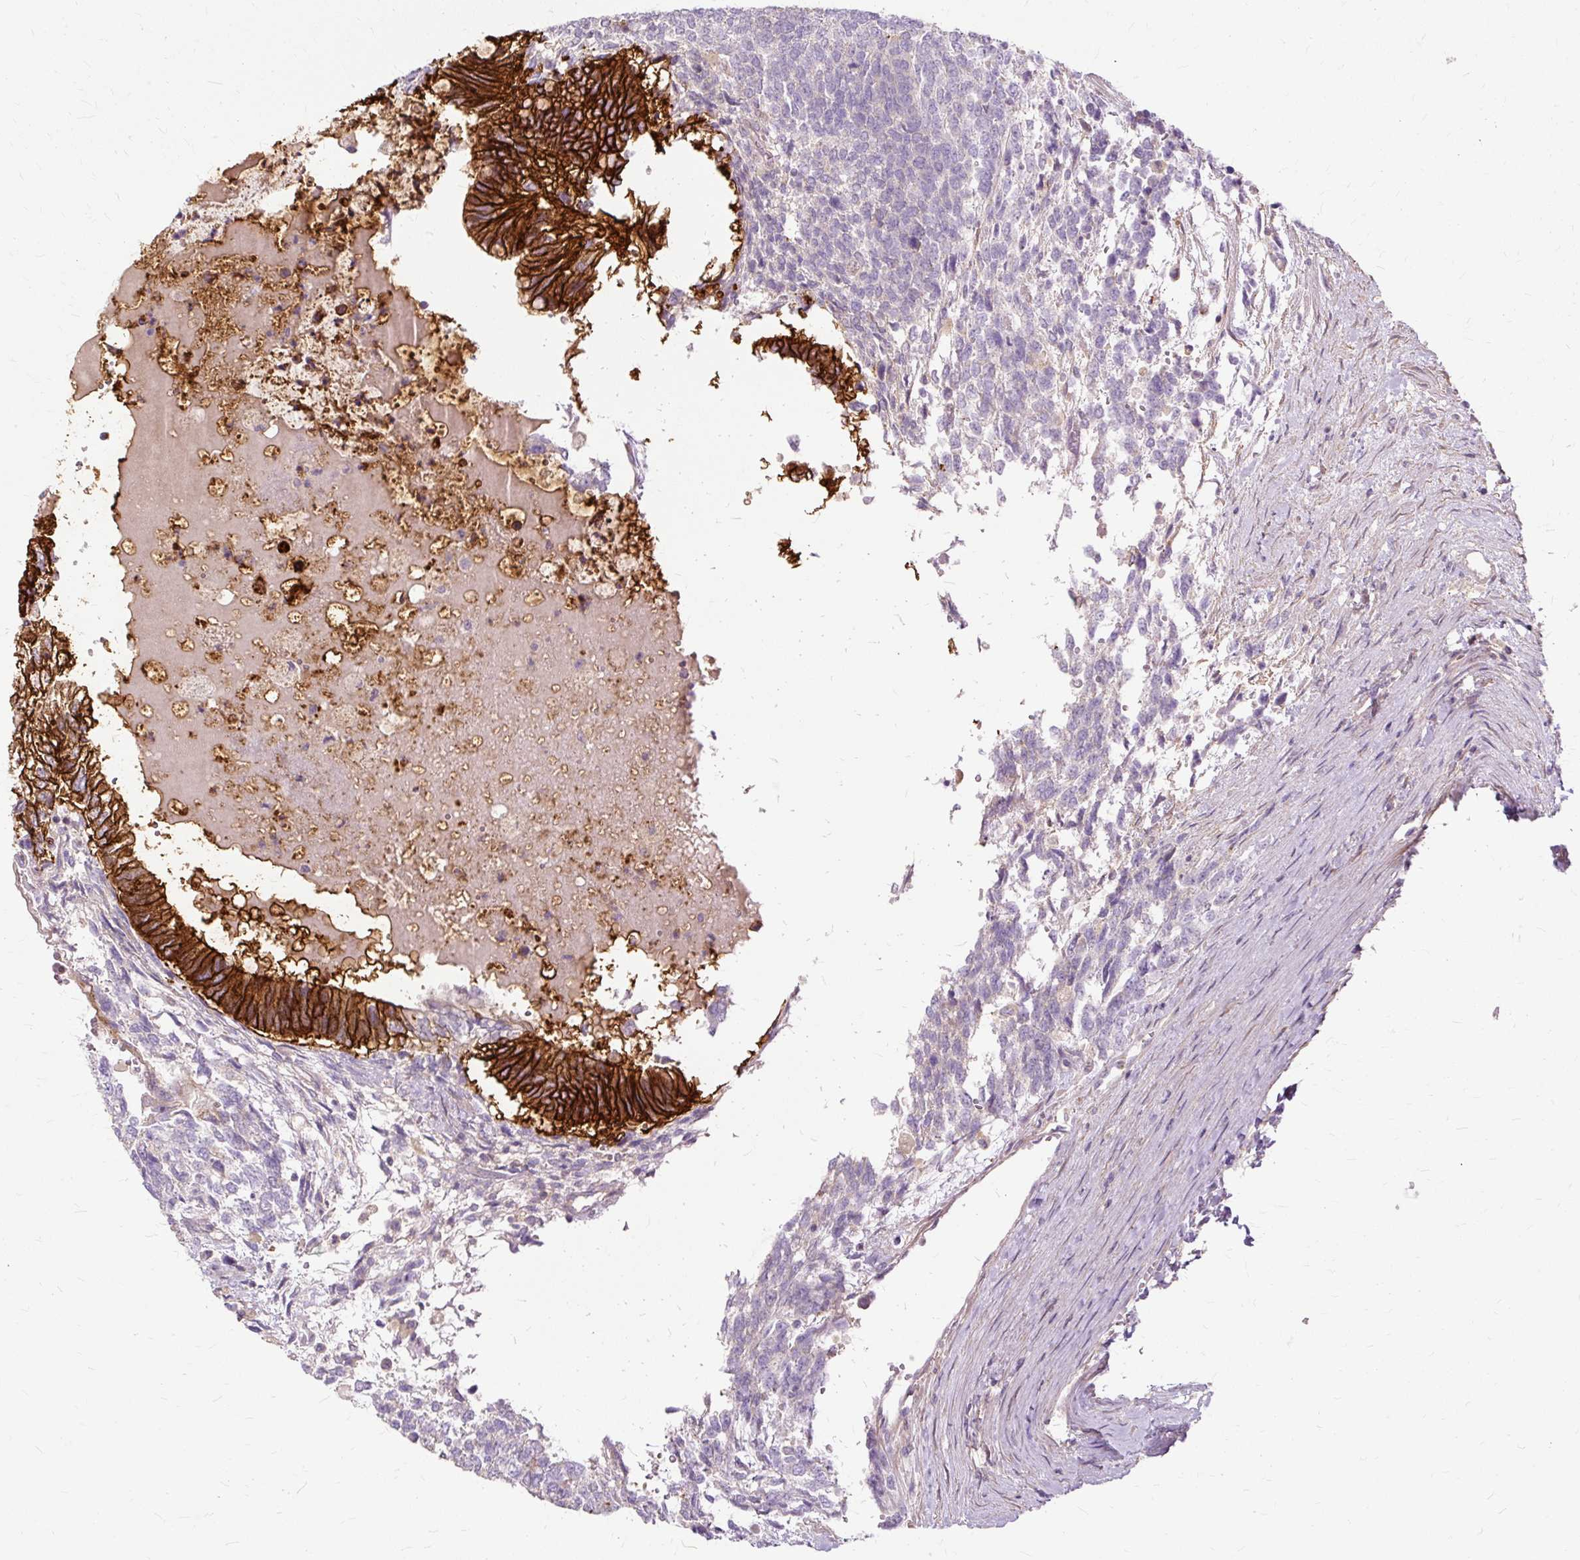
{"staining": {"intensity": "strong", "quantity": ">75%", "location": "cytoplasmic/membranous"}, "tissue": "testis cancer", "cell_type": "Tumor cells", "image_type": "cancer", "snomed": [{"axis": "morphology", "description": "Carcinoma, Embryonal, NOS"}, {"axis": "topography", "description": "Testis"}], "caption": "Human embryonal carcinoma (testis) stained with a brown dye demonstrates strong cytoplasmic/membranous positive positivity in about >75% of tumor cells.", "gene": "TSPAN8", "patient": {"sex": "male", "age": 23}}